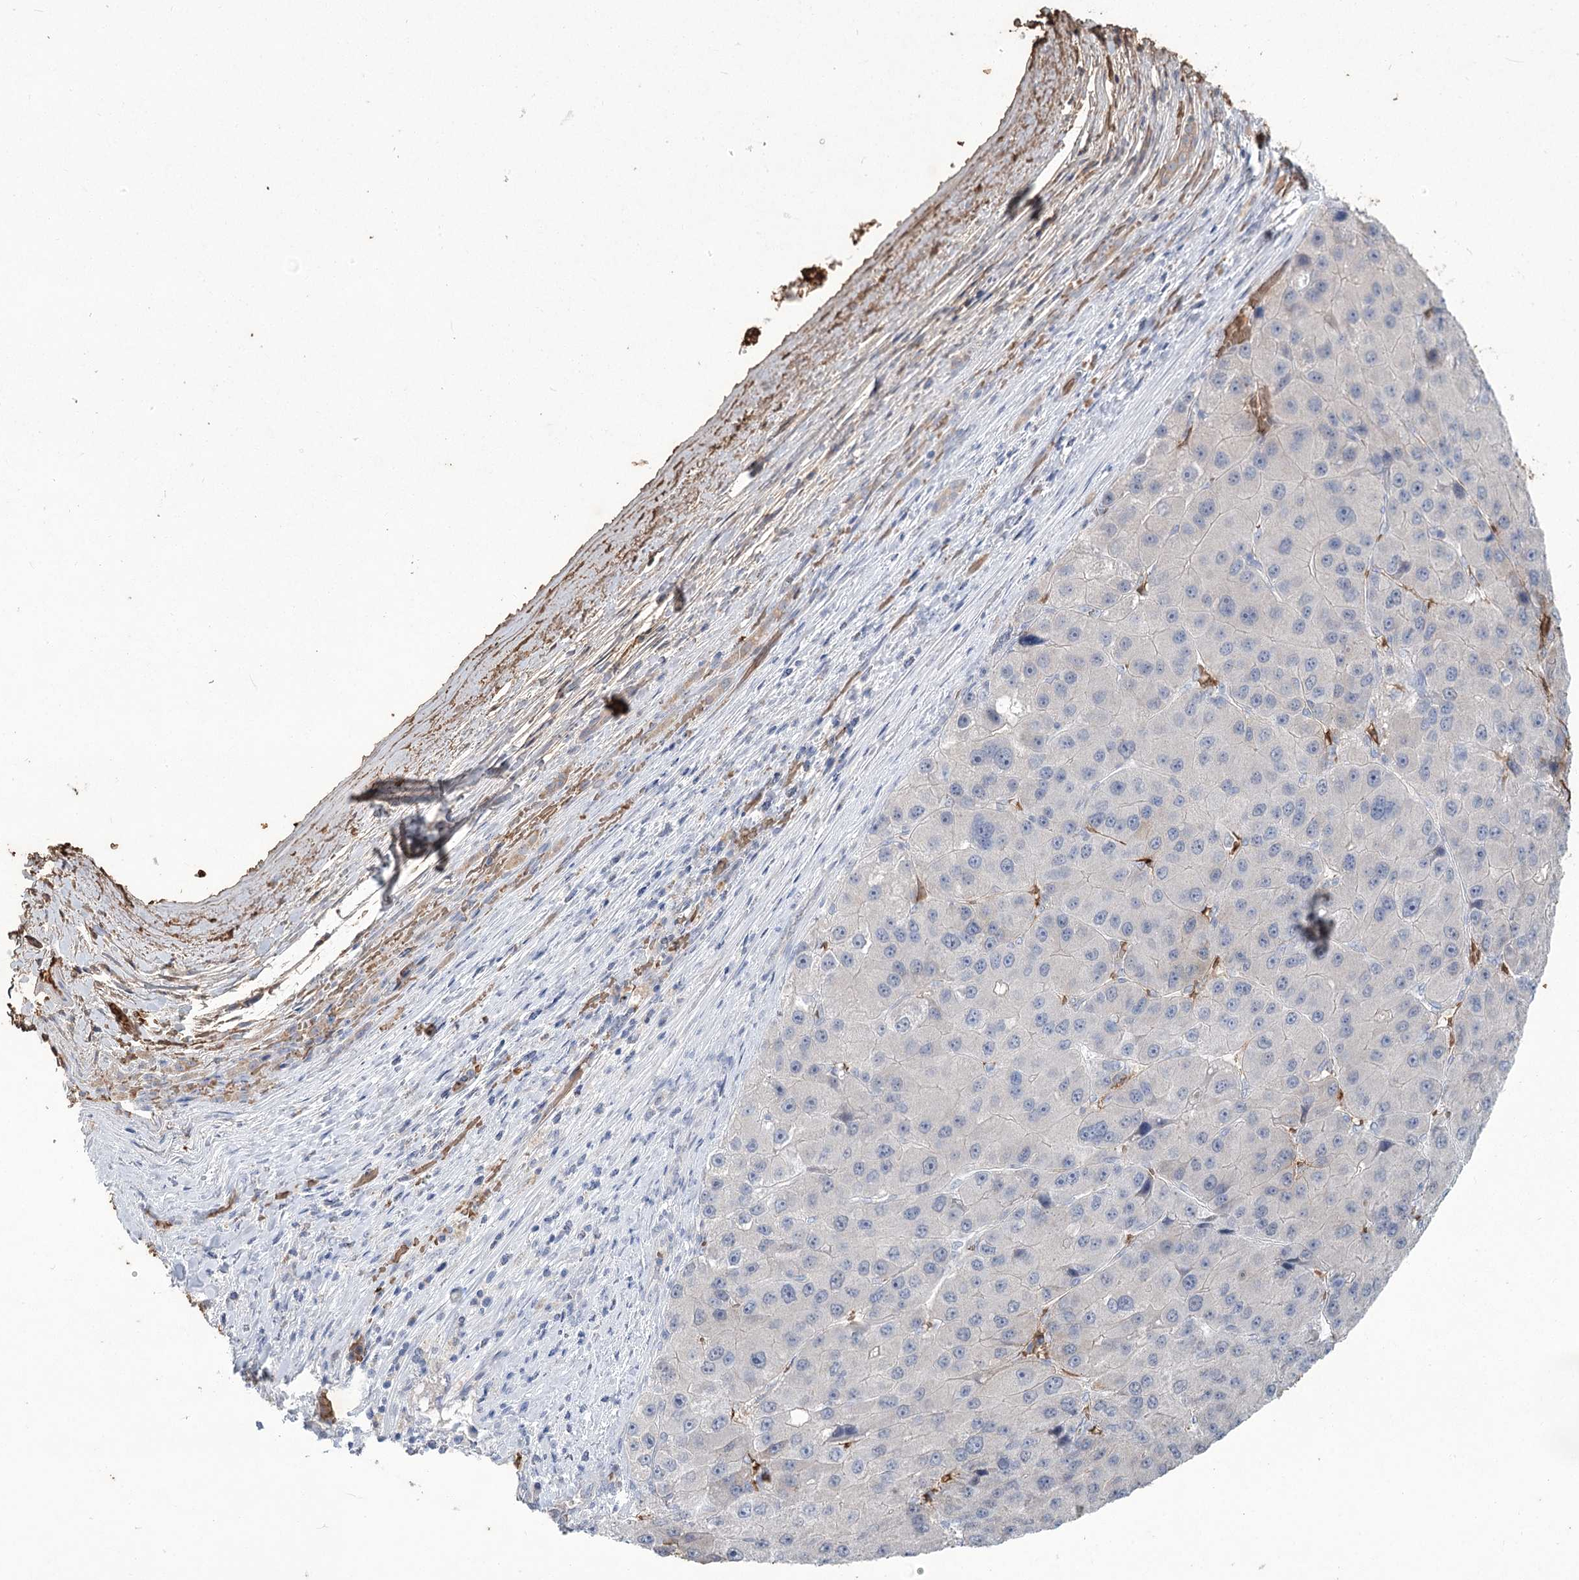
{"staining": {"intensity": "negative", "quantity": "none", "location": "none"}, "tissue": "liver cancer", "cell_type": "Tumor cells", "image_type": "cancer", "snomed": [{"axis": "morphology", "description": "Carcinoma, Hepatocellular, NOS"}, {"axis": "topography", "description": "Liver"}], "caption": "A high-resolution photomicrograph shows IHC staining of hepatocellular carcinoma (liver), which demonstrates no significant positivity in tumor cells. (Immunohistochemistry, brightfield microscopy, high magnification).", "gene": "HBA1", "patient": {"sex": "female", "age": 73}}